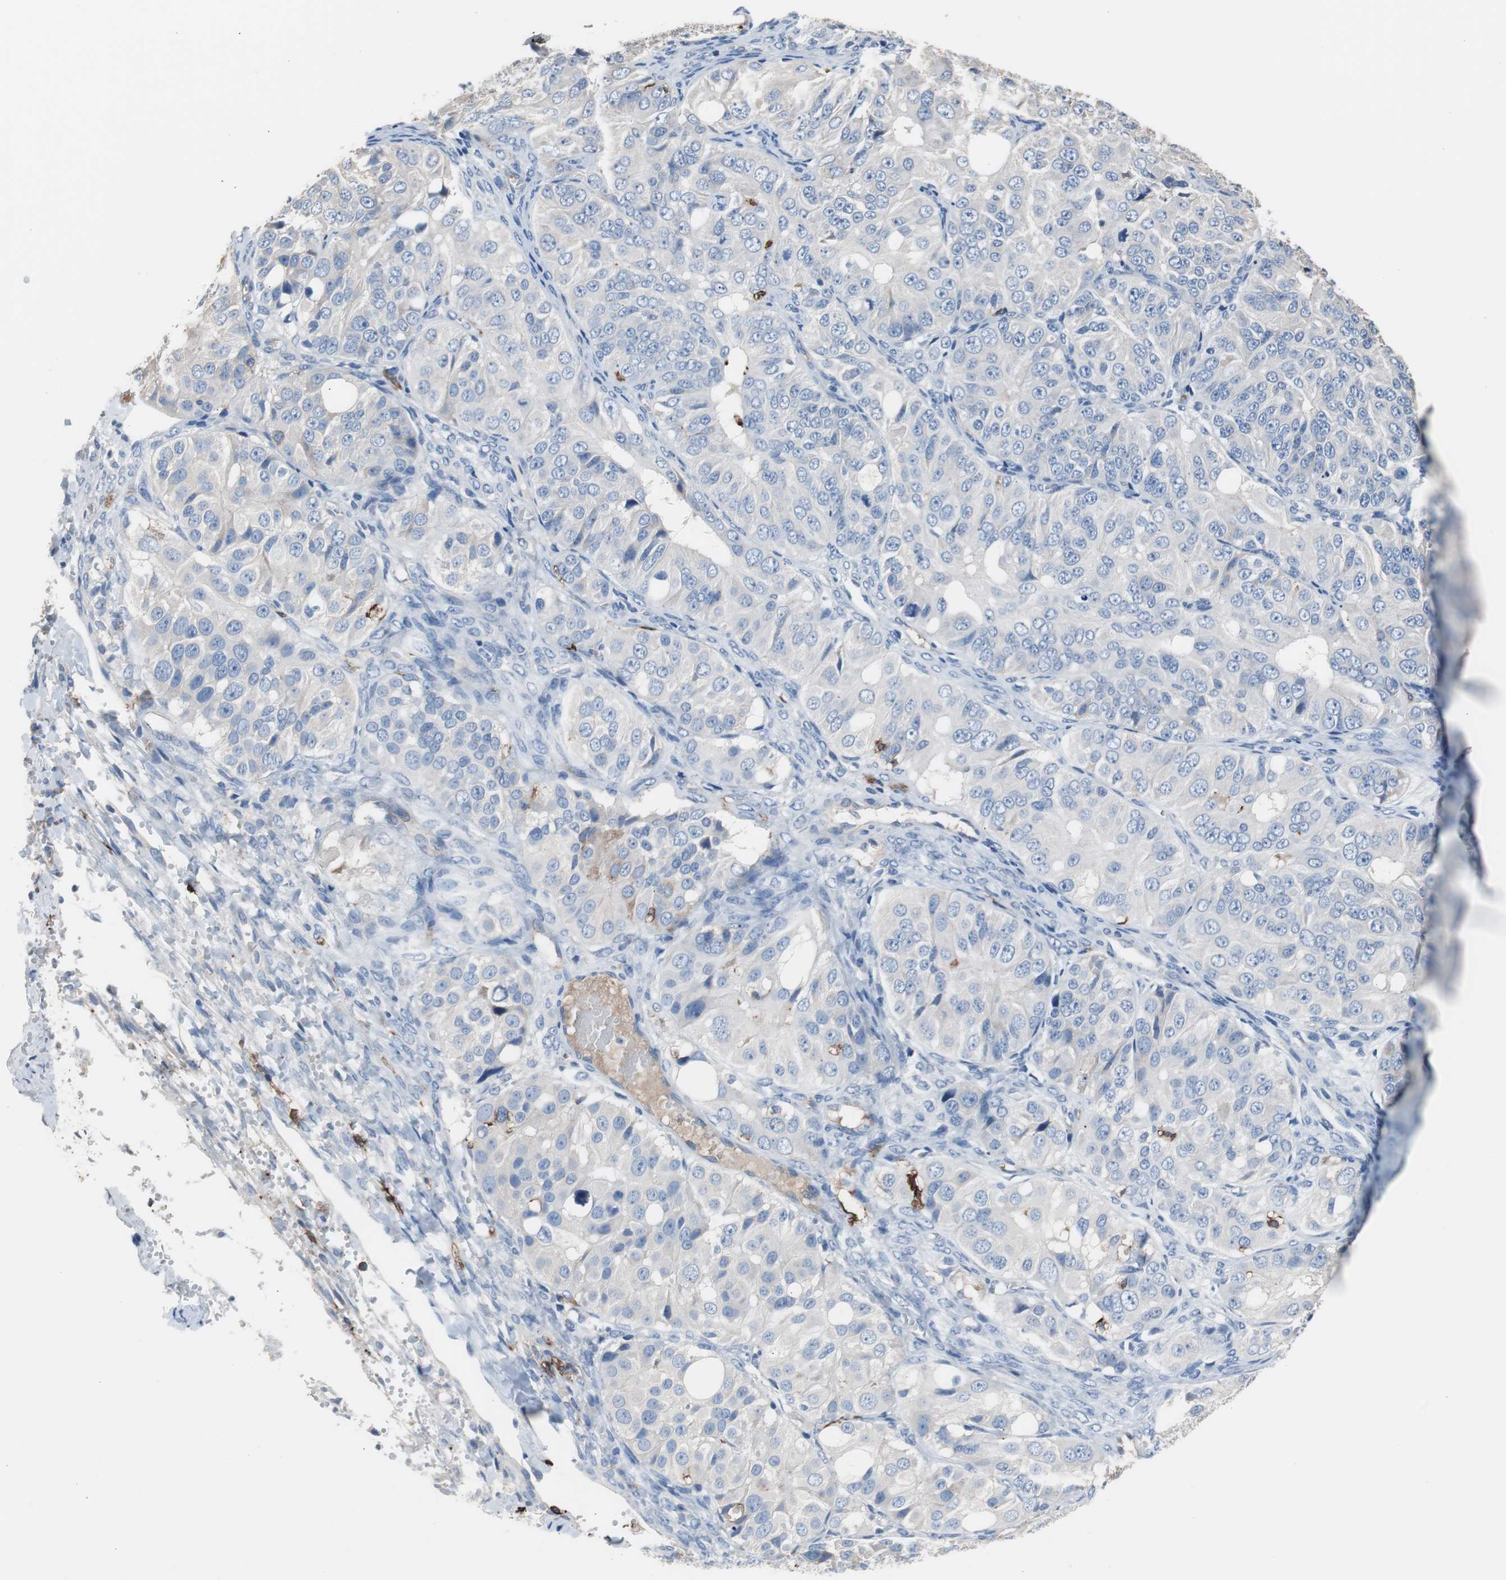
{"staining": {"intensity": "negative", "quantity": "none", "location": "none"}, "tissue": "ovarian cancer", "cell_type": "Tumor cells", "image_type": "cancer", "snomed": [{"axis": "morphology", "description": "Carcinoma, endometroid"}, {"axis": "topography", "description": "Ovary"}], "caption": "The IHC photomicrograph has no significant staining in tumor cells of ovarian cancer (endometroid carcinoma) tissue.", "gene": "FCGR2B", "patient": {"sex": "female", "age": 51}}